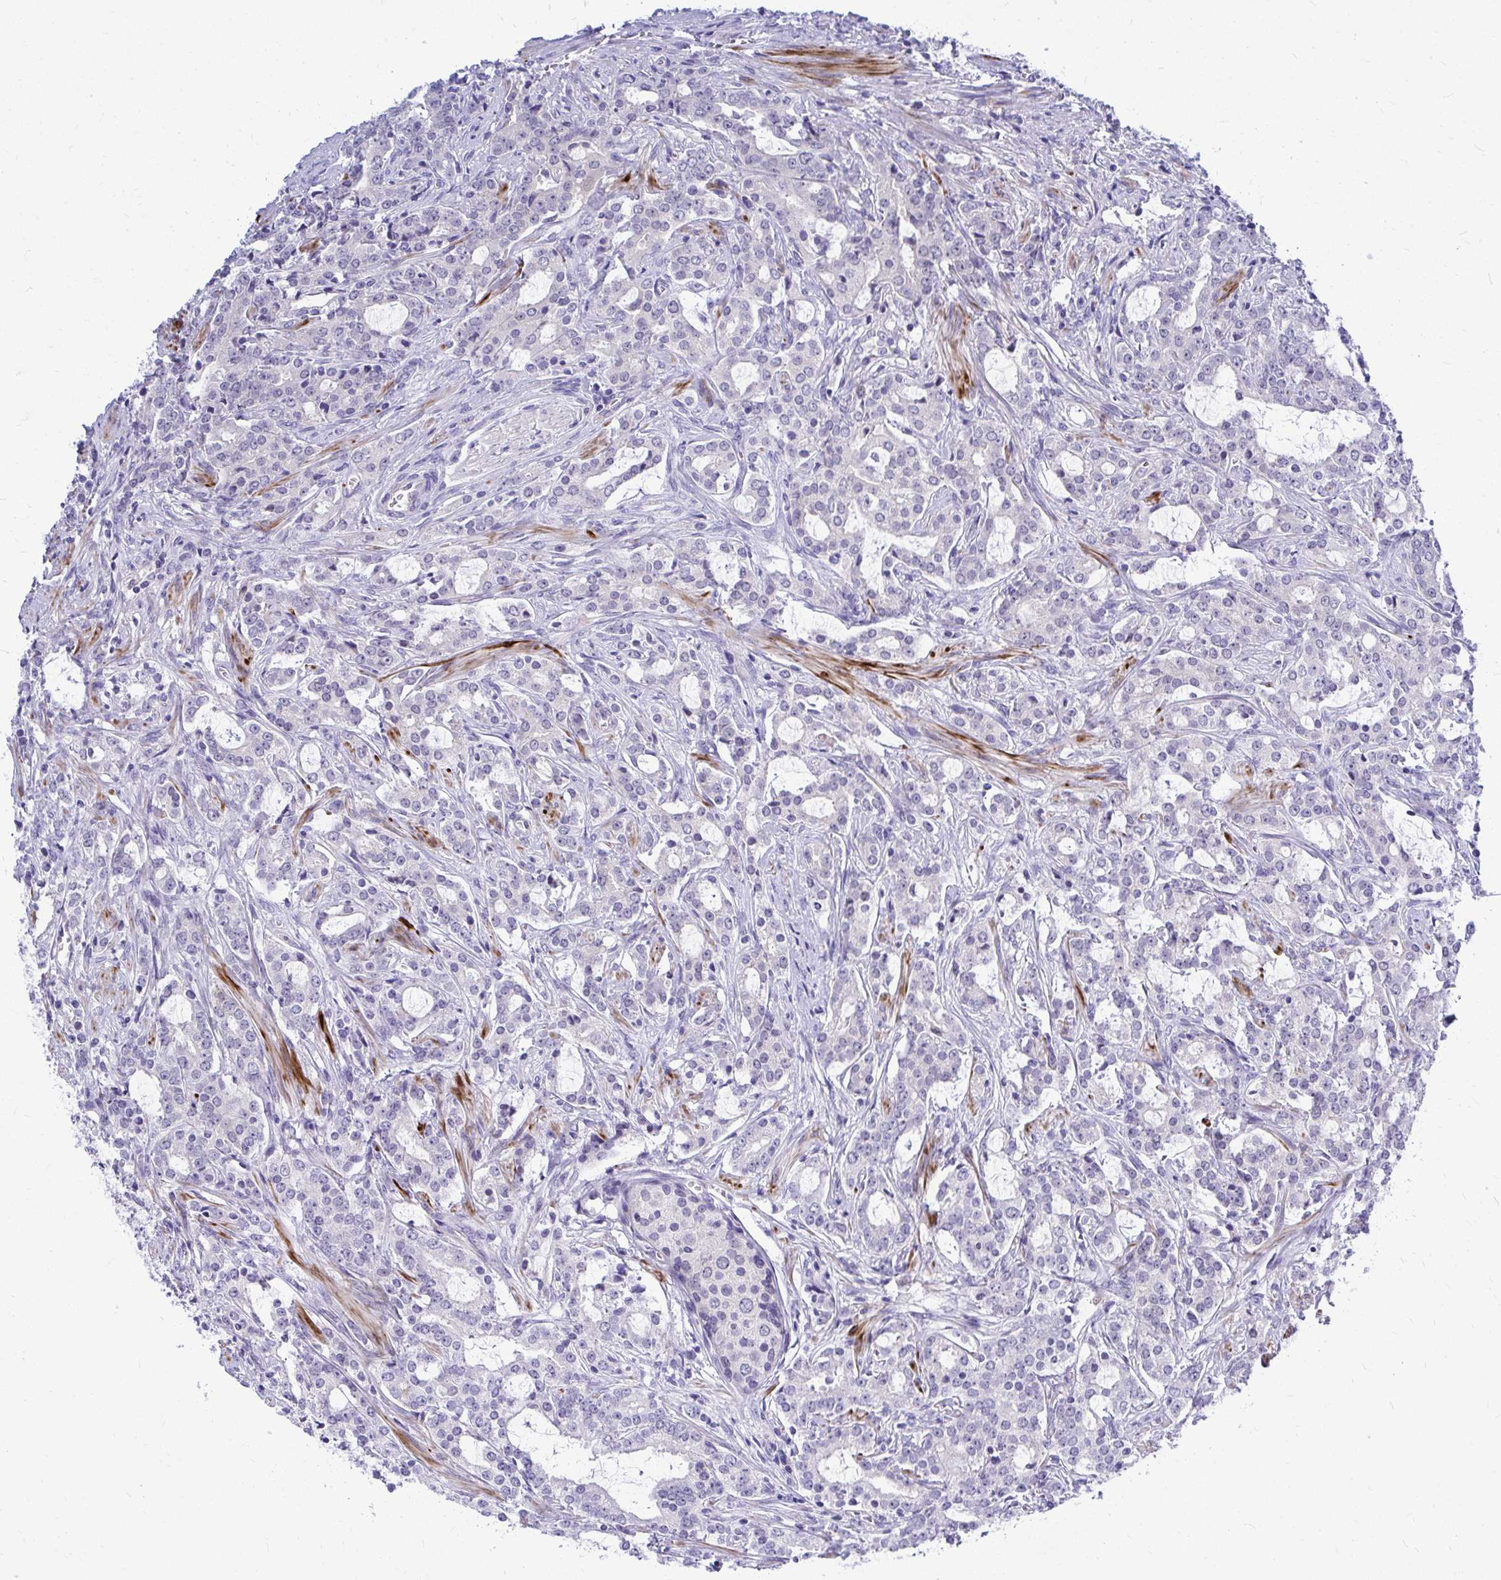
{"staining": {"intensity": "negative", "quantity": "none", "location": "none"}, "tissue": "prostate cancer", "cell_type": "Tumor cells", "image_type": "cancer", "snomed": [{"axis": "morphology", "description": "Adenocarcinoma, Medium grade"}, {"axis": "topography", "description": "Prostate"}], "caption": "Image shows no significant protein staining in tumor cells of prostate cancer (adenocarcinoma (medium-grade)).", "gene": "ZSWIM9", "patient": {"sex": "male", "age": 57}}